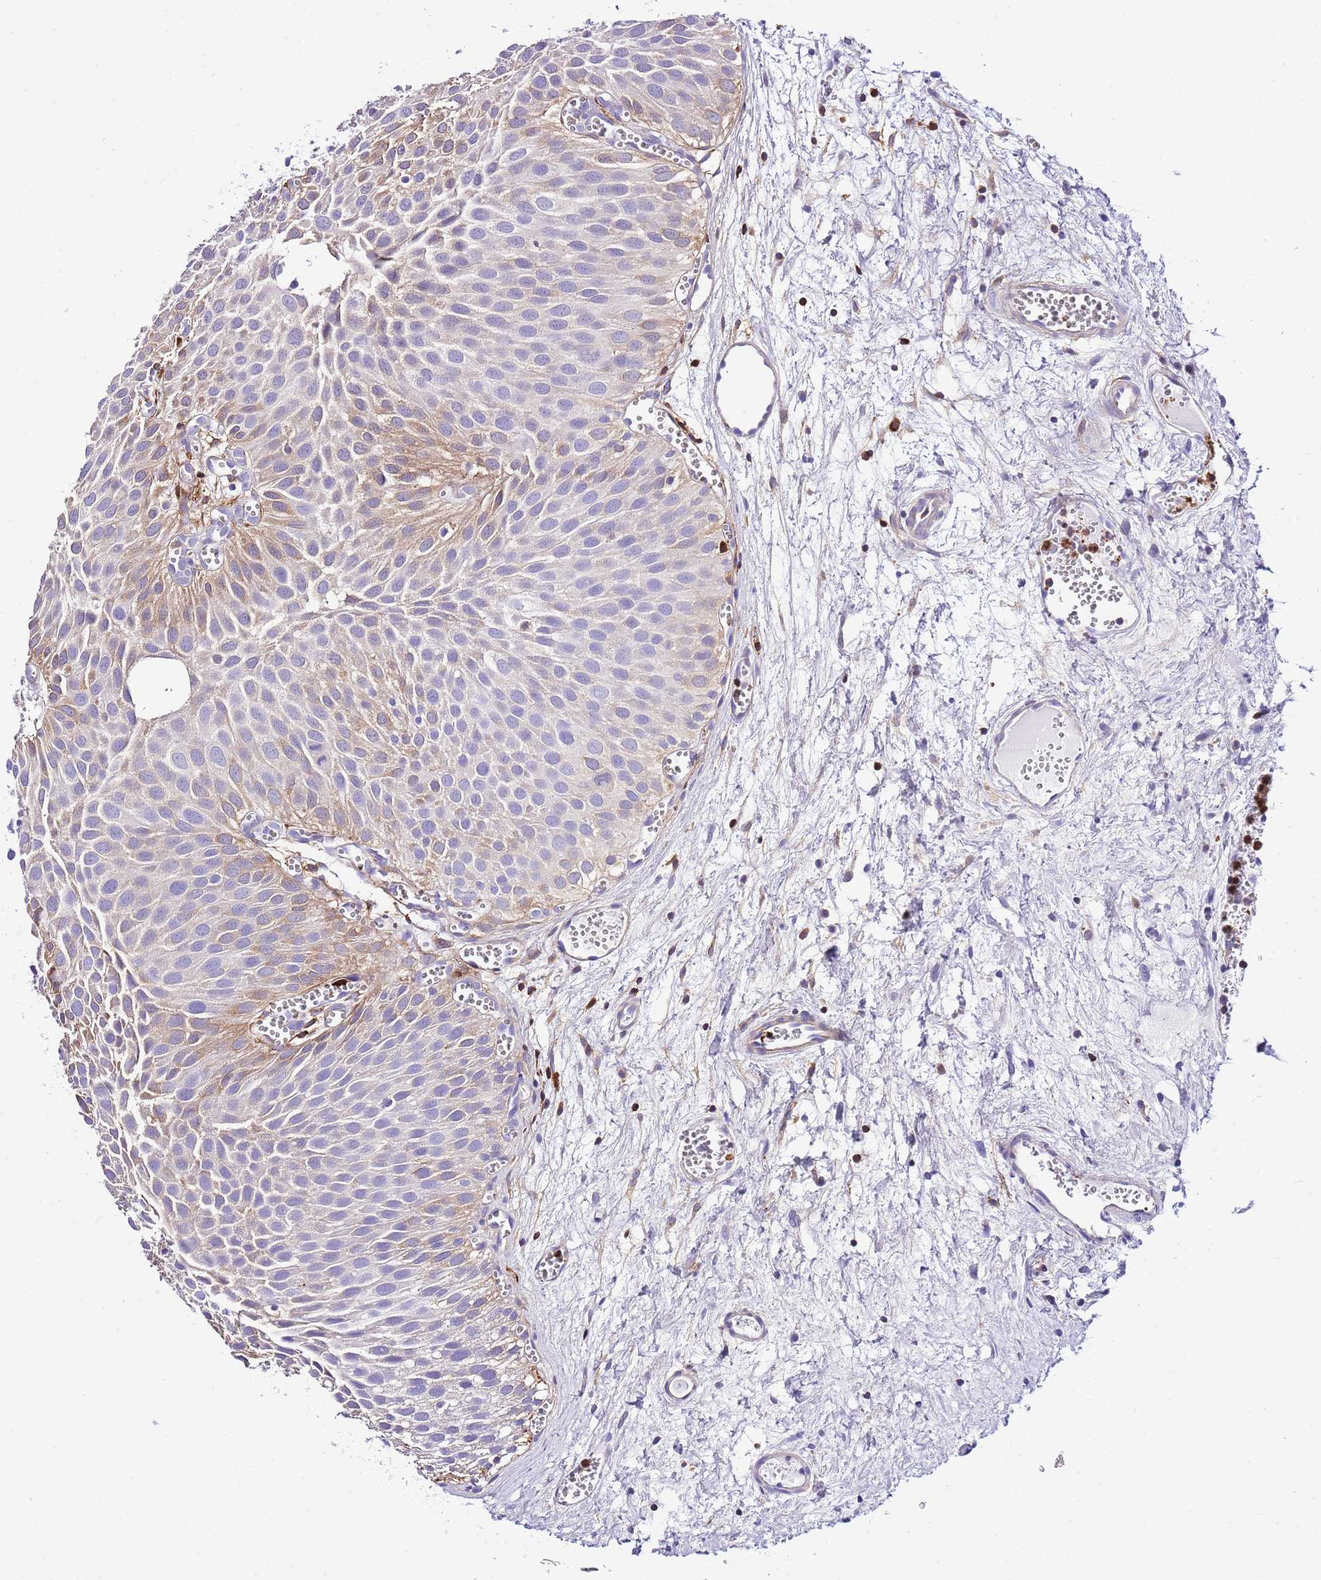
{"staining": {"intensity": "moderate", "quantity": "<25%", "location": "cytoplasmic/membranous"}, "tissue": "urothelial cancer", "cell_type": "Tumor cells", "image_type": "cancer", "snomed": [{"axis": "morphology", "description": "Urothelial carcinoma, Low grade"}, {"axis": "topography", "description": "Urinary bladder"}], "caption": "IHC micrograph of neoplastic tissue: urothelial carcinoma (low-grade) stained using immunohistochemistry demonstrates low levels of moderate protein expression localized specifically in the cytoplasmic/membranous of tumor cells, appearing as a cytoplasmic/membranous brown color.", "gene": "CNN2", "patient": {"sex": "male", "age": 88}}